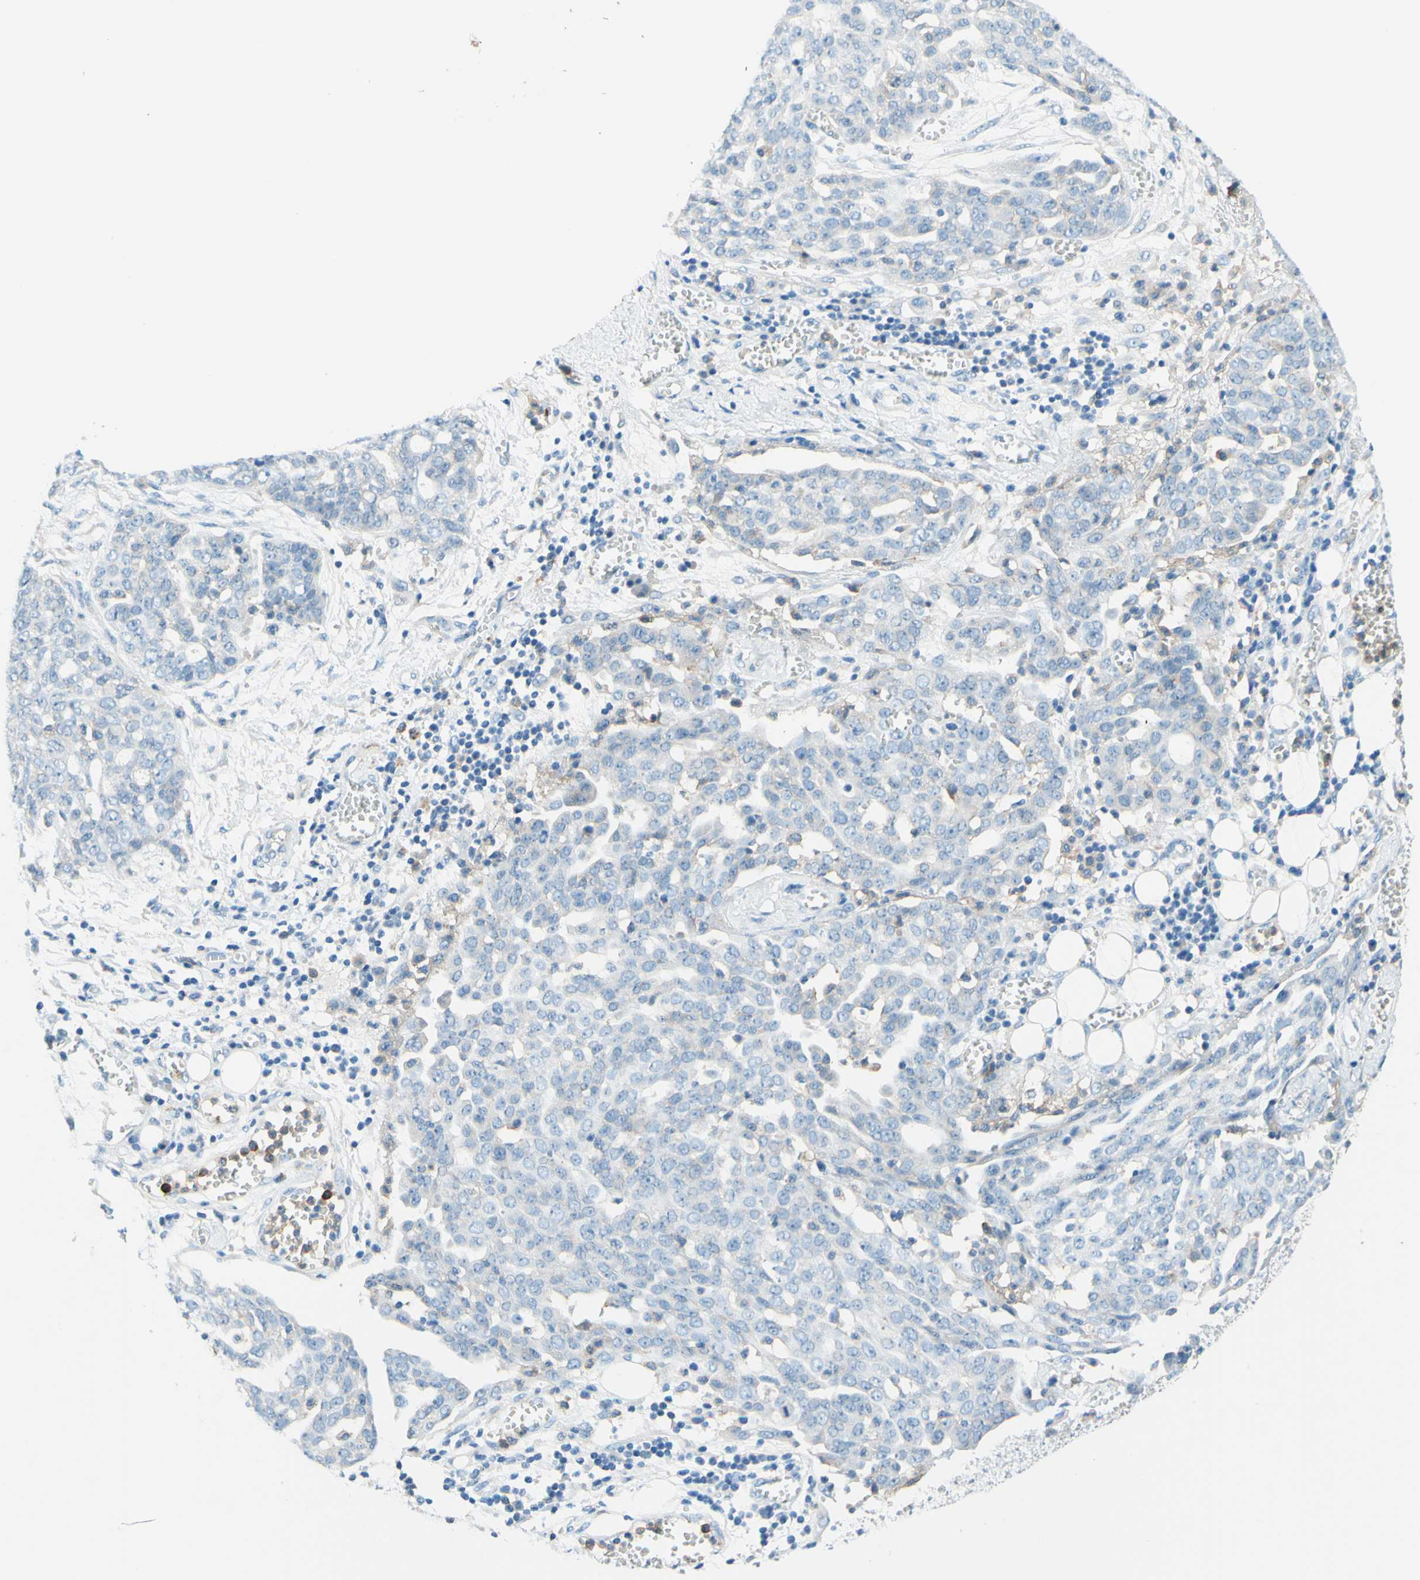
{"staining": {"intensity": "negative", "quantity": "none", "location": "none"}, "tissue": "ovarian cancer", "cell_type": "Tumor cells", "image_type": "cancer", "snomed": [{"axis": "morphology", "description": "Cystadenocarcinoma, serous, NOS"}, {"axis": "topography", "description": "Soft tissue"}, {"axis": "topography", "description": "Ovary"}], "caption": "Immunohistochemistry (IHC) micrograph of neoplastic tissue: human ovarian cancer (serous cystadenocarcinoma) stained with DAB (3,3'-diaminobenzidine) demonstrates no significant protein staining in tumor cells. The staining is performed using DAB (3,3'-diaminobenzidine) brown chromogen with nuclei counter-stained in using hematoxylin.", "gene": "SIGLEC9", "patient": {"sex": "female", "age": 57}}